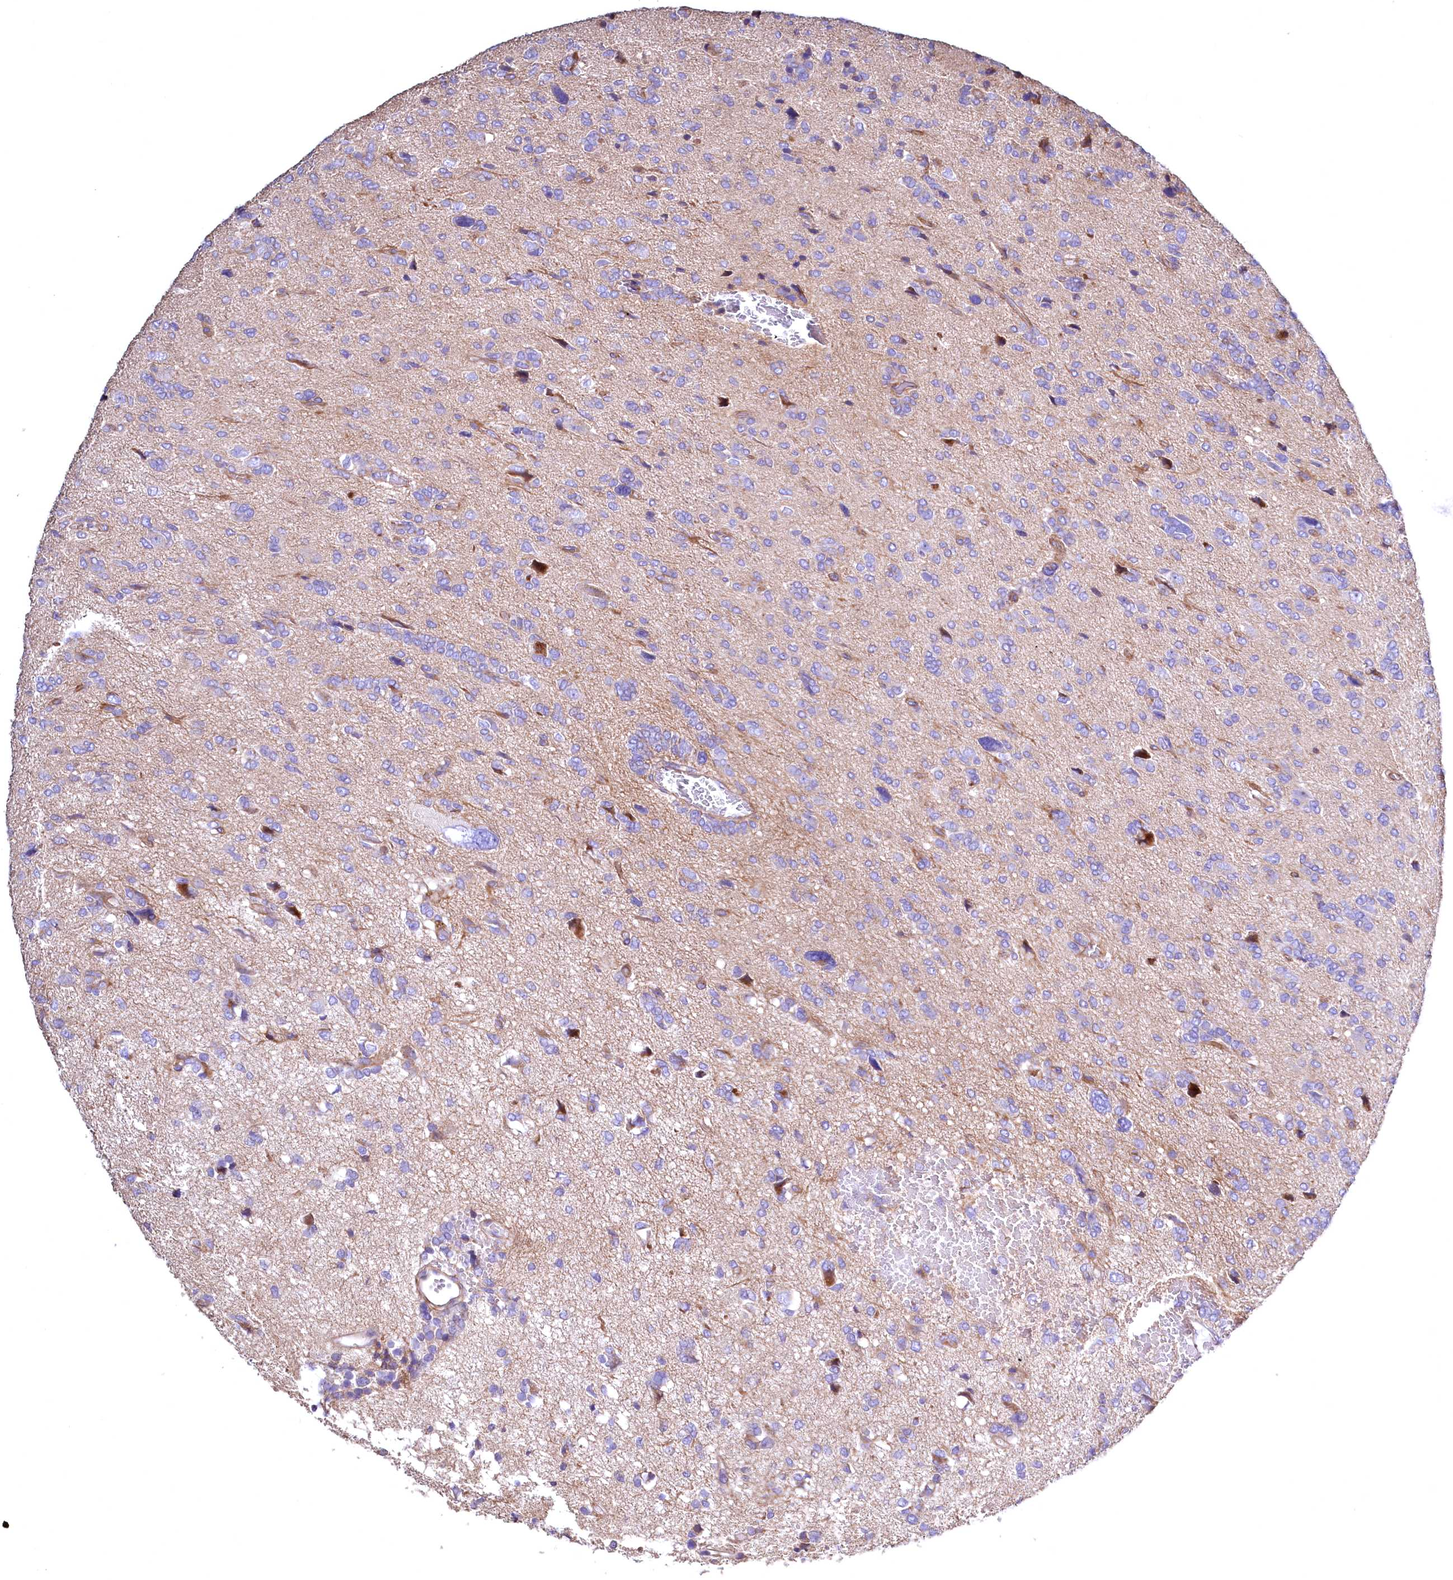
{"staining": {"intensity": "negative", "quantity": "none", "location": "none"}, "tissue": "glioma", "cell_type": "Tumor cells", "image_type": "cancer", "snomed": [{"axis": "morphology", "description": "Glioma, malignant, High grade"}, {"axis": "topography", "description": "Brain"}], "caption": "Histopathology image shows no significant protein positivity in tumor cells of malignant glioma (high-grade).", "gene": "WNT8A", "patient": {"sex": "female", "age": 59}}